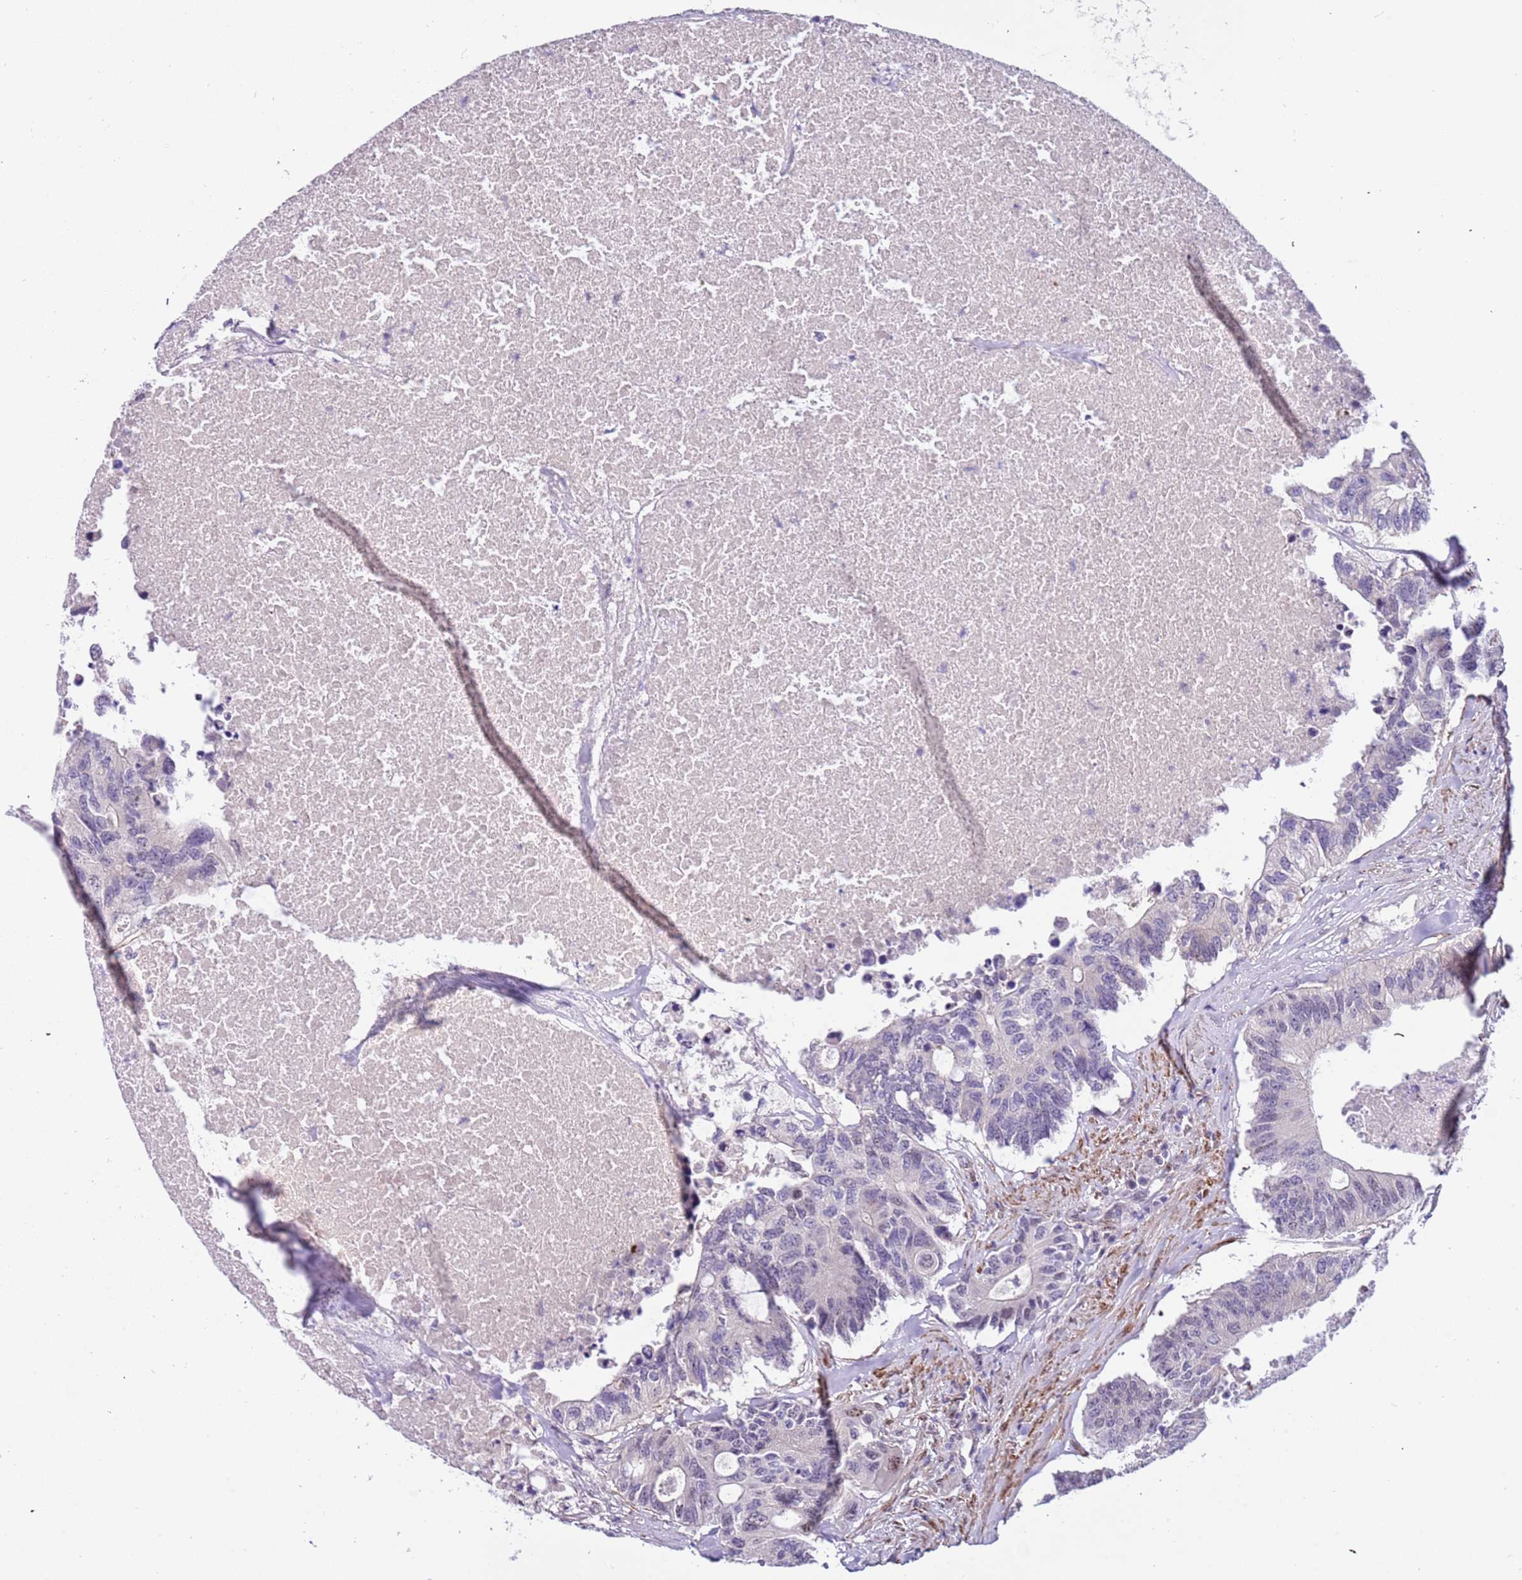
{"staining": {"intensity": "negative", "quantity": "none", "location": "none"}, "tissue": "colorectal cancer", "cell_type": "Tumor cells", "image_type": "cancer", "snomed": [{"axis": "morphology", "description": "Adenocarcinoma, NOS"}, {"axis": "topography", "description": "Colon"}], "caption": "Protein analysis of adenocarcinoma (colorectal) demonstrates no significant expression in tumor cells. (DAB (3,3'-diaminobenzidine) IHC visualized using brightfield microscopy, high magnification).", "gene": "PLEKHH1", "patient": {"sex": "male", "age": 71}}